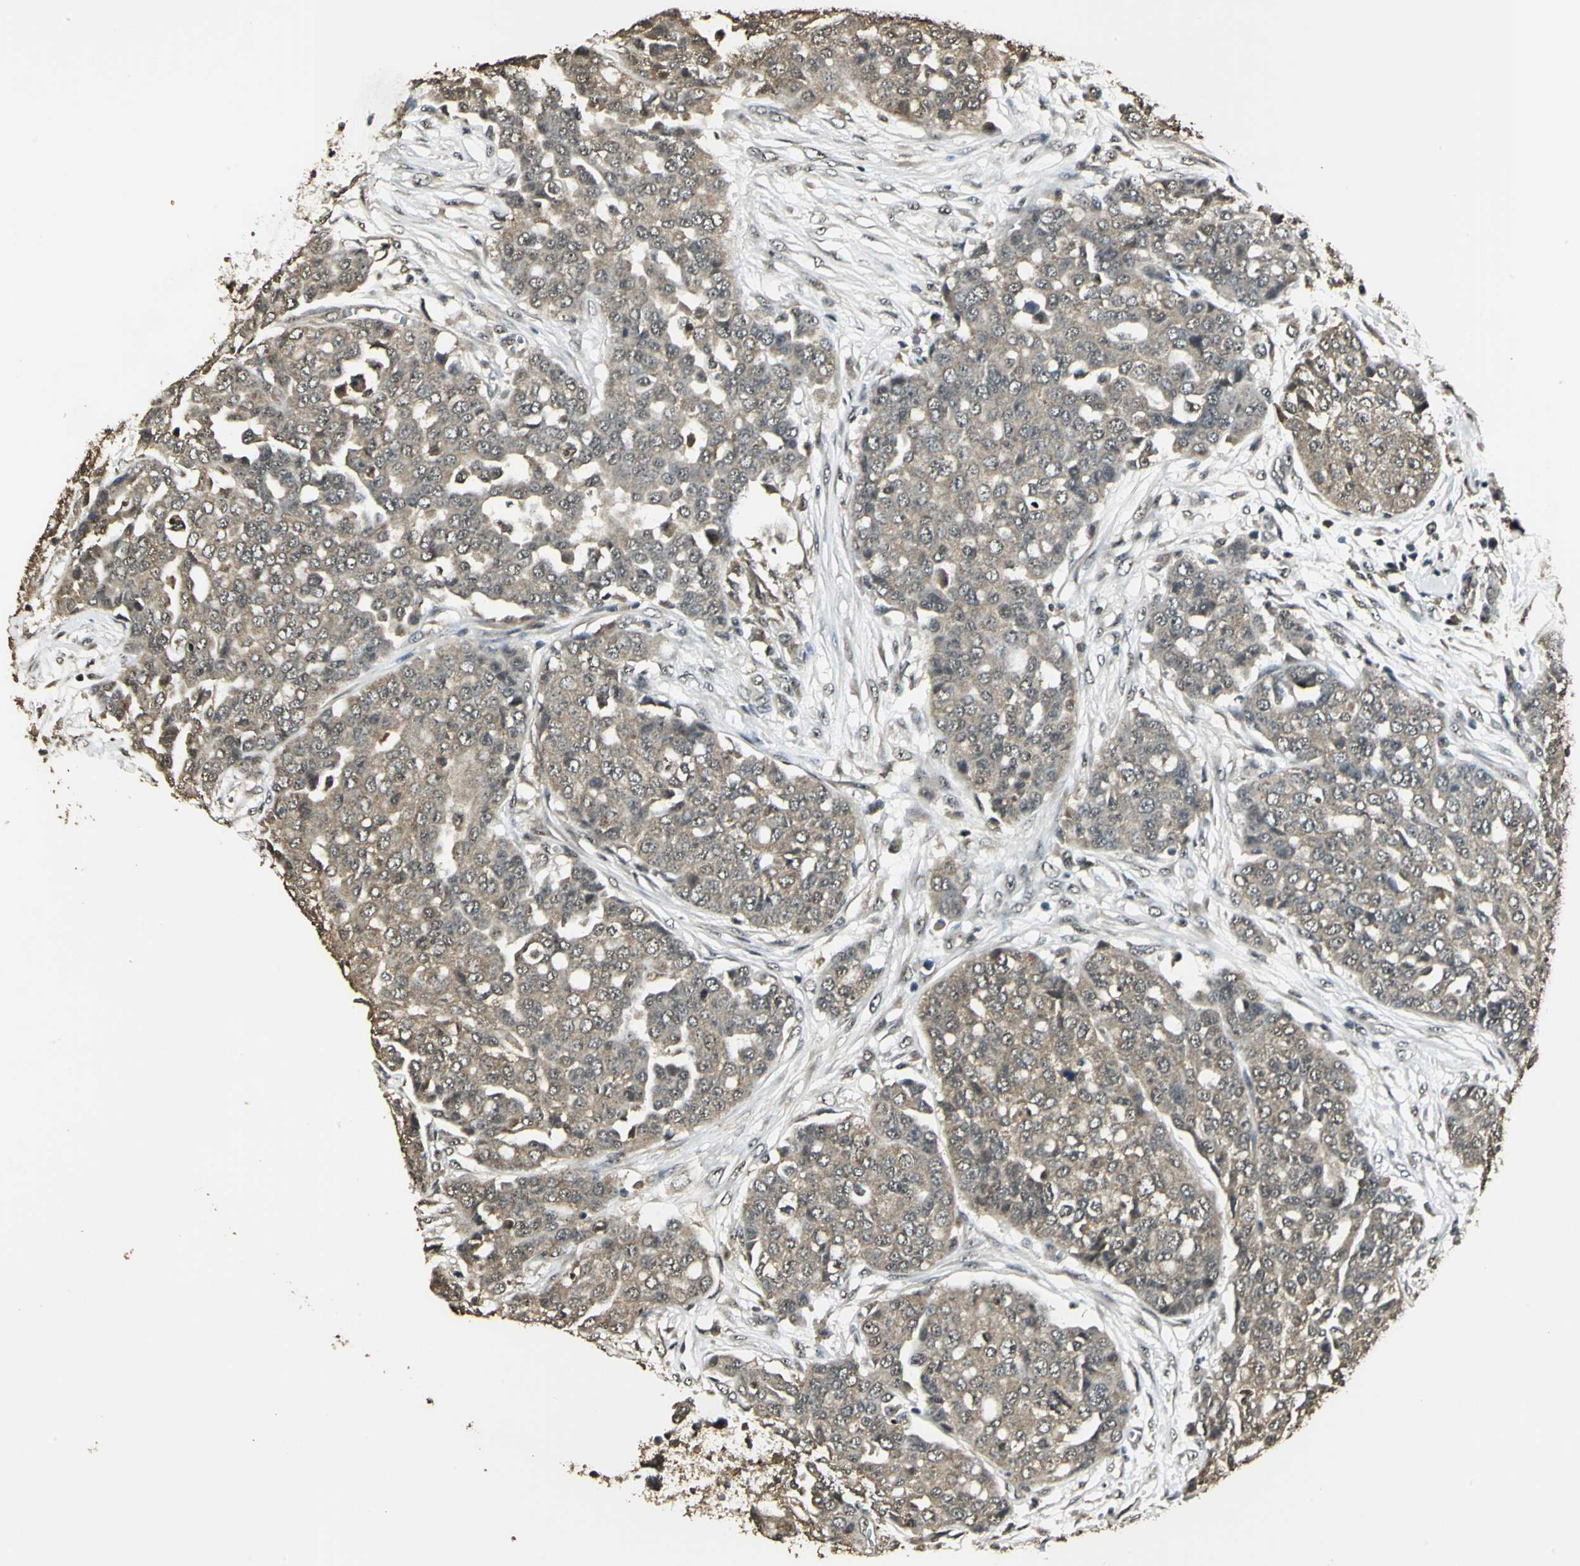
{"staining": {"intensity": "moderate", "quantity": "25%-75%", "location": "cytoplasmic/membranous"}, "tissue": "ovarian cancer", "cell_type": "Tumor cells", "image_type": "cancer", "snomed": [{"axis": "morphology", "description": "Cystadenocarcinoma, serous, NOS"}, {"axis": "topography", "description": "Soft tissue"}, {"axis": "topography", "description": "Ovary"}], "caption": "An immunohistochemistry (IHC) photomicrograph of neoplastic tissue is shown. Protein staining in brown labels moderate cytoplasmic/membranous positivity in ovarian cancer within tumor cells.", "gene": "UCHL5", "patient": {"sex": "female", "age": 57}}